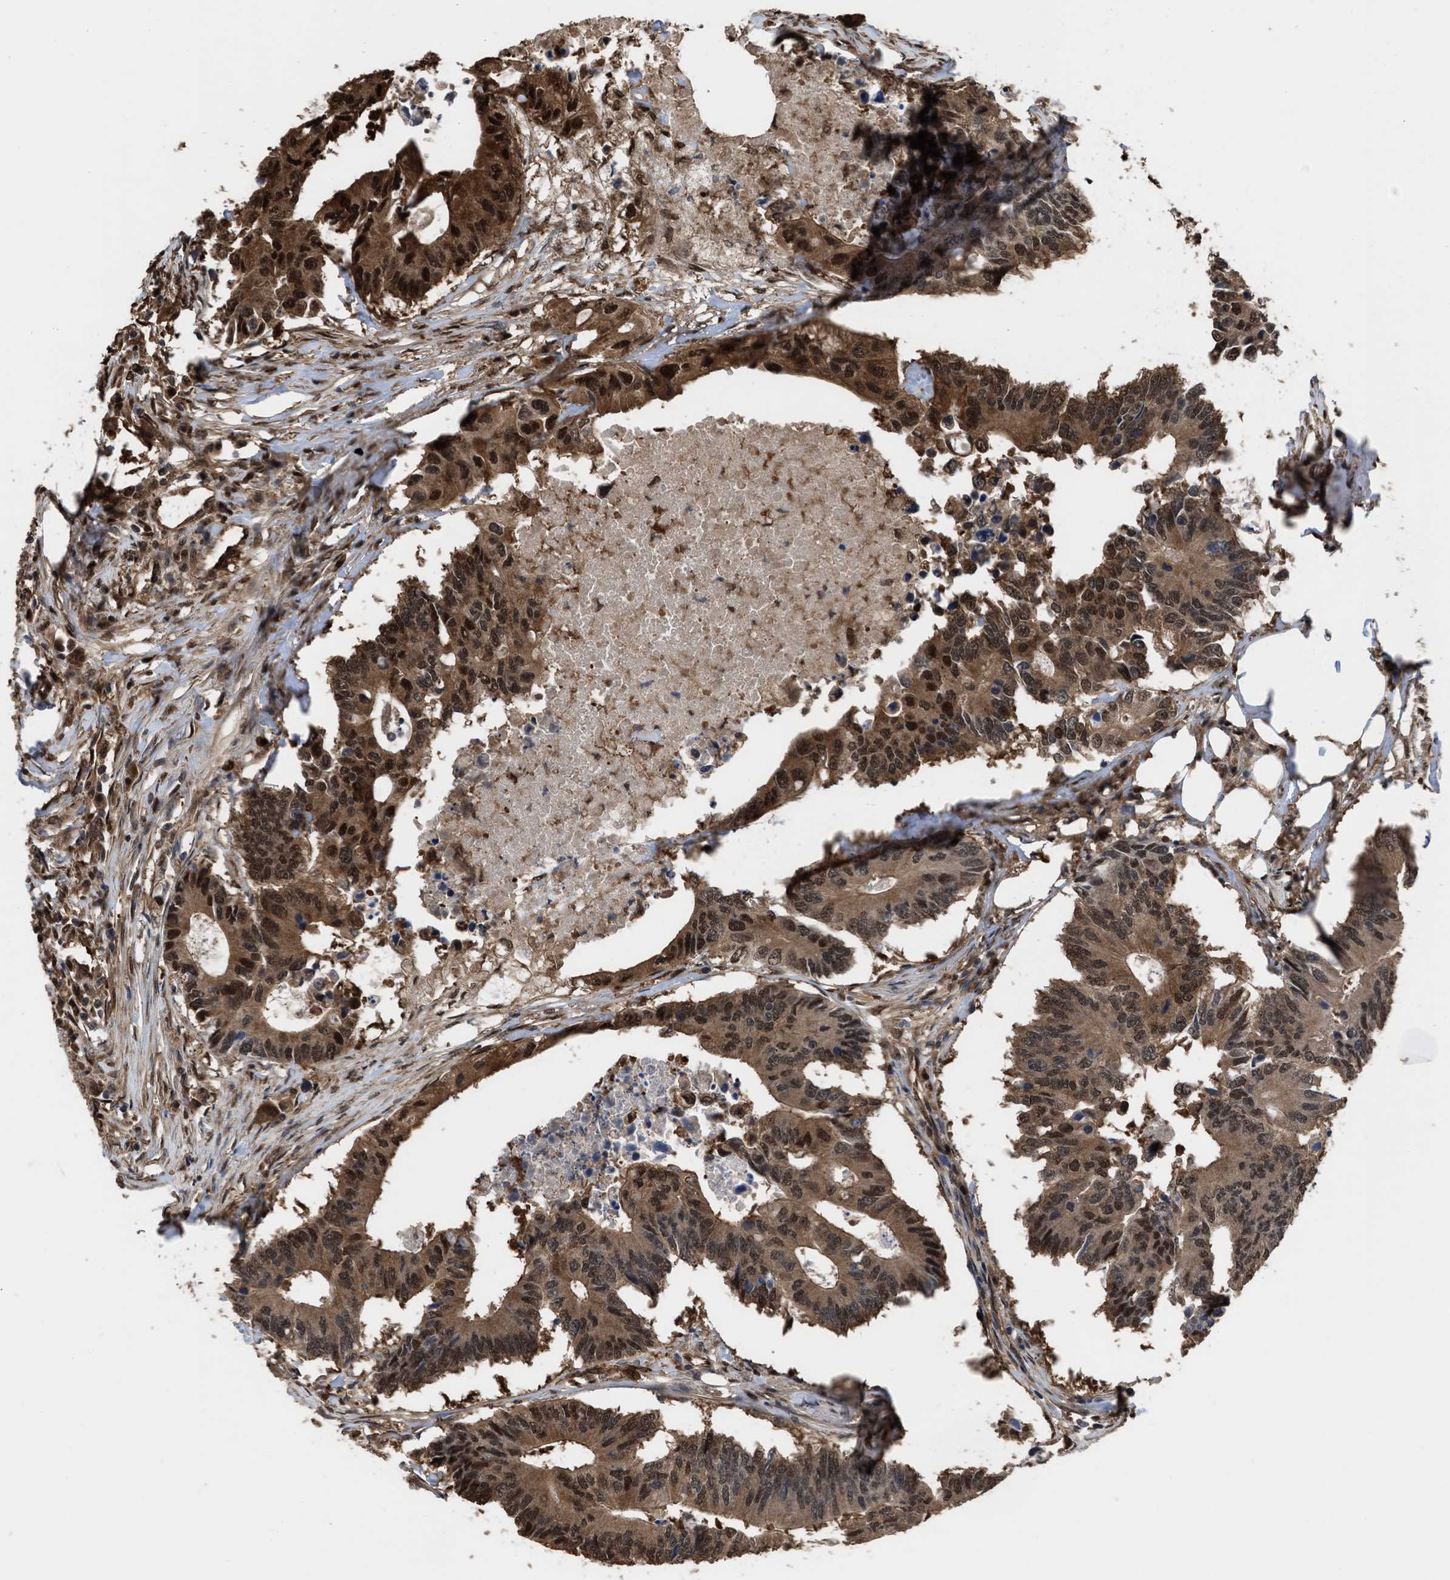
{"staining": {"intensity": "strong", "quantity": ">75%", "location": "cytoplasmic/membranous,nuclear"}, "tissue": "colorectal cancer", "cell_type": "Tumor cells", "image_type": "cancer", "snomed": [{"axis": "morphology", "description": "Adenocarcinoma, NOS"}, {"axis": "topography", "description": "Colon"}], "caption": "Human colorectal adenocarcinoma stained with a brown dye demonstrates strong cytoplasmic/membranous and nuclear positive expression in about >75% of tumor cells.", "gene": "YWHAG", "patient": {"sex": "male", "age": 71}}